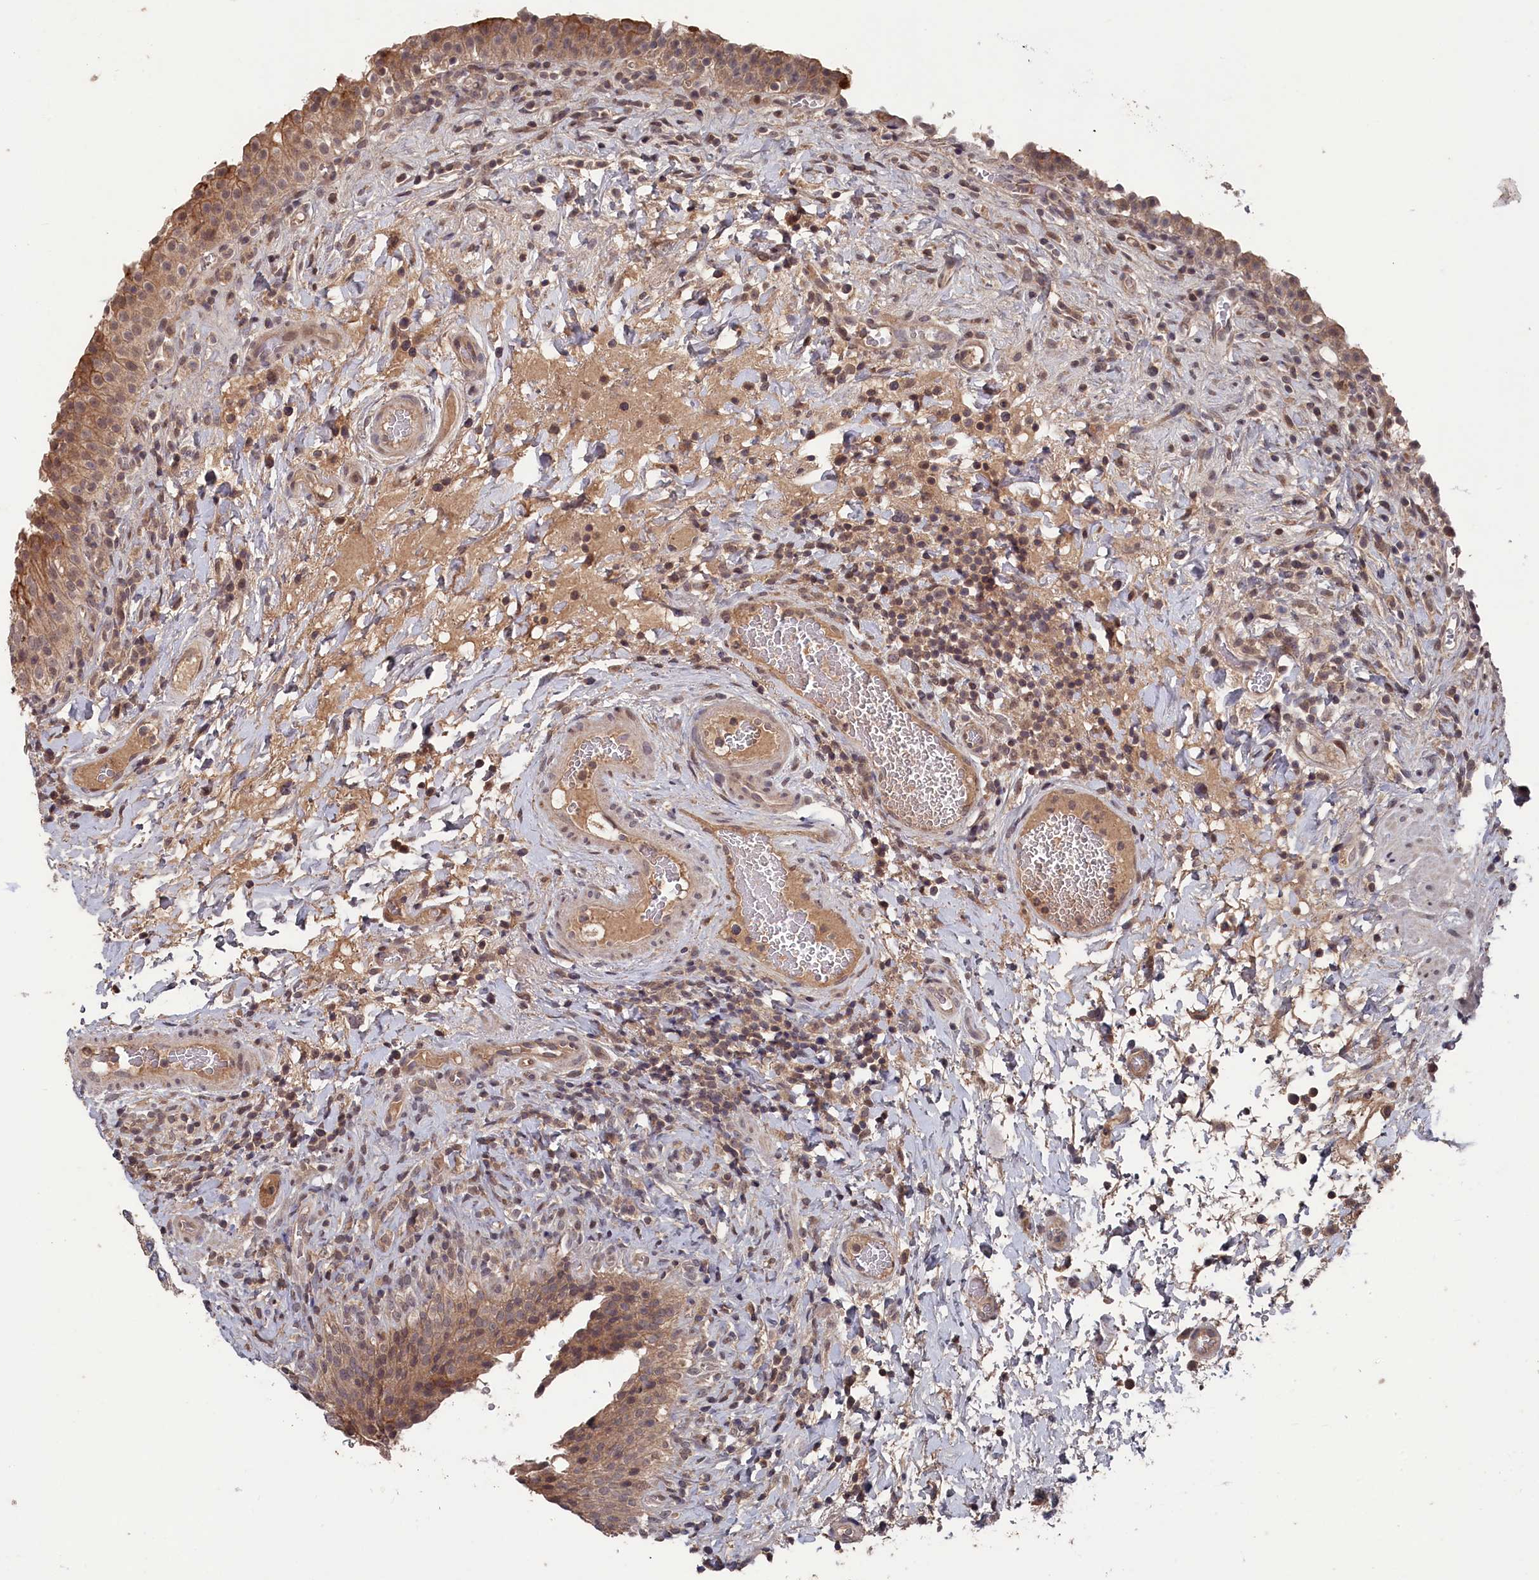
{"staining": {"intensity": "moderate", "quantity": ">75%", "location": "cytoplasmic/membranous"}, "tissue": "urinary bladder", "cell_type": "Urothelial cells", "image_type": "normal", "snomed": [{"axis": "morphology", "description": "Normal tissue, NOS"}, {"axis": "morphology", "description": "Inflammation, NOS"}, {"axis": "topography", "description": "Urinary bladder"}], "caption": "Human urinary bladder stained for a protein (brown) exhibits moderate cytoplasmic/membranous positive positivity in about >75% of urothelial cells.", "gene": "TMC5", "patient": {"sex": "male", "age": 64}}